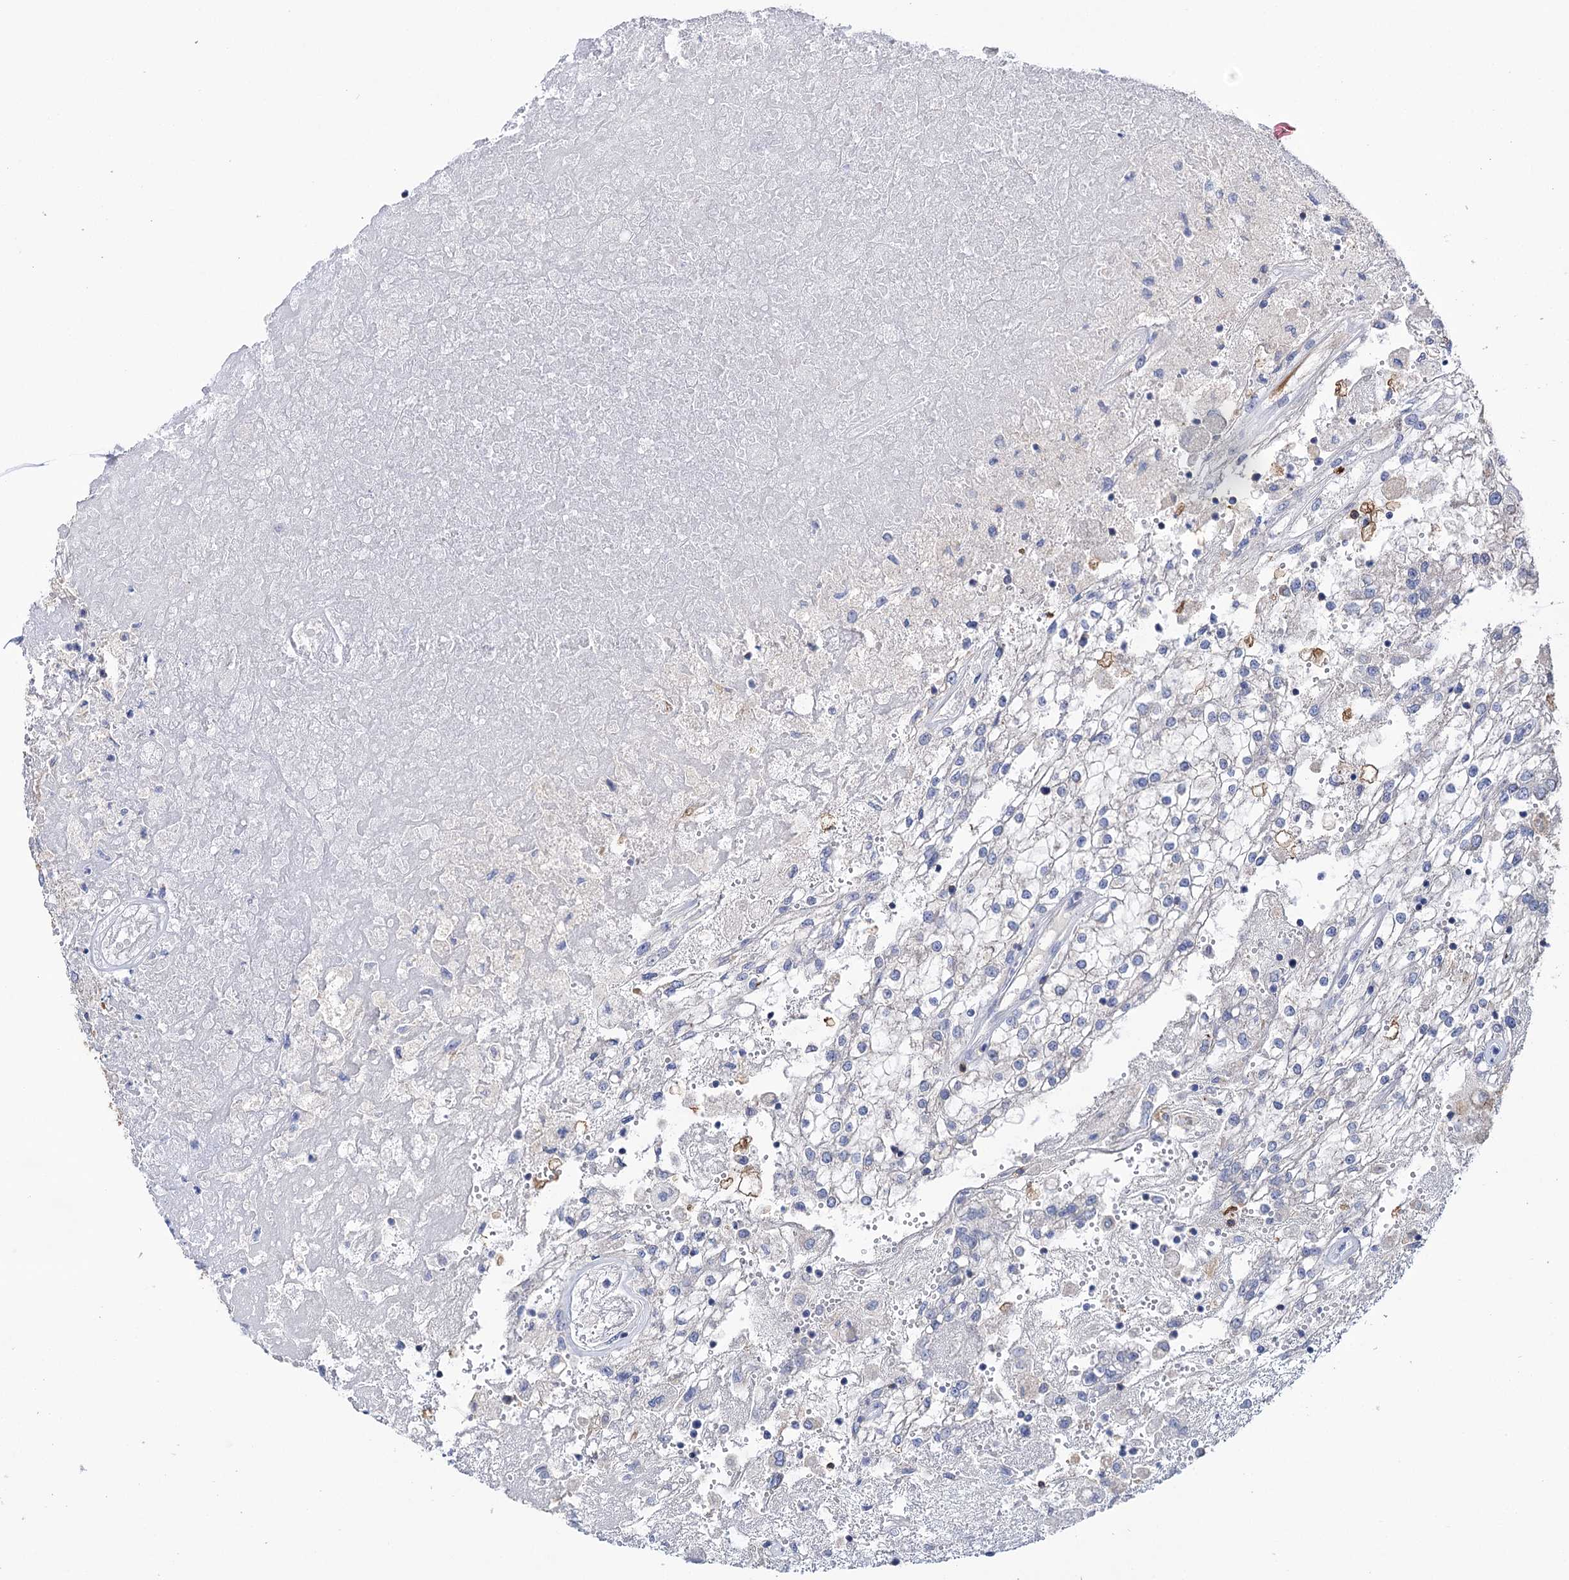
{"staining": {"intensity": "negative", "quantity": "none", "location": "none"}, "tissue": "renal cancer", "cell_type": "Tumor cells", "image_type": "cancer", "snomed": [{"axis": "morphology", "description": "Adenocarcinoma, NOS"}, {"axis": "topography", "description": "Kidney"}], "caption": "Tumor cells show no significant protein staining in adenocarcinoma (renal).", "gene": "BBS4", "patient": {"sex": "female", "age": 52}}